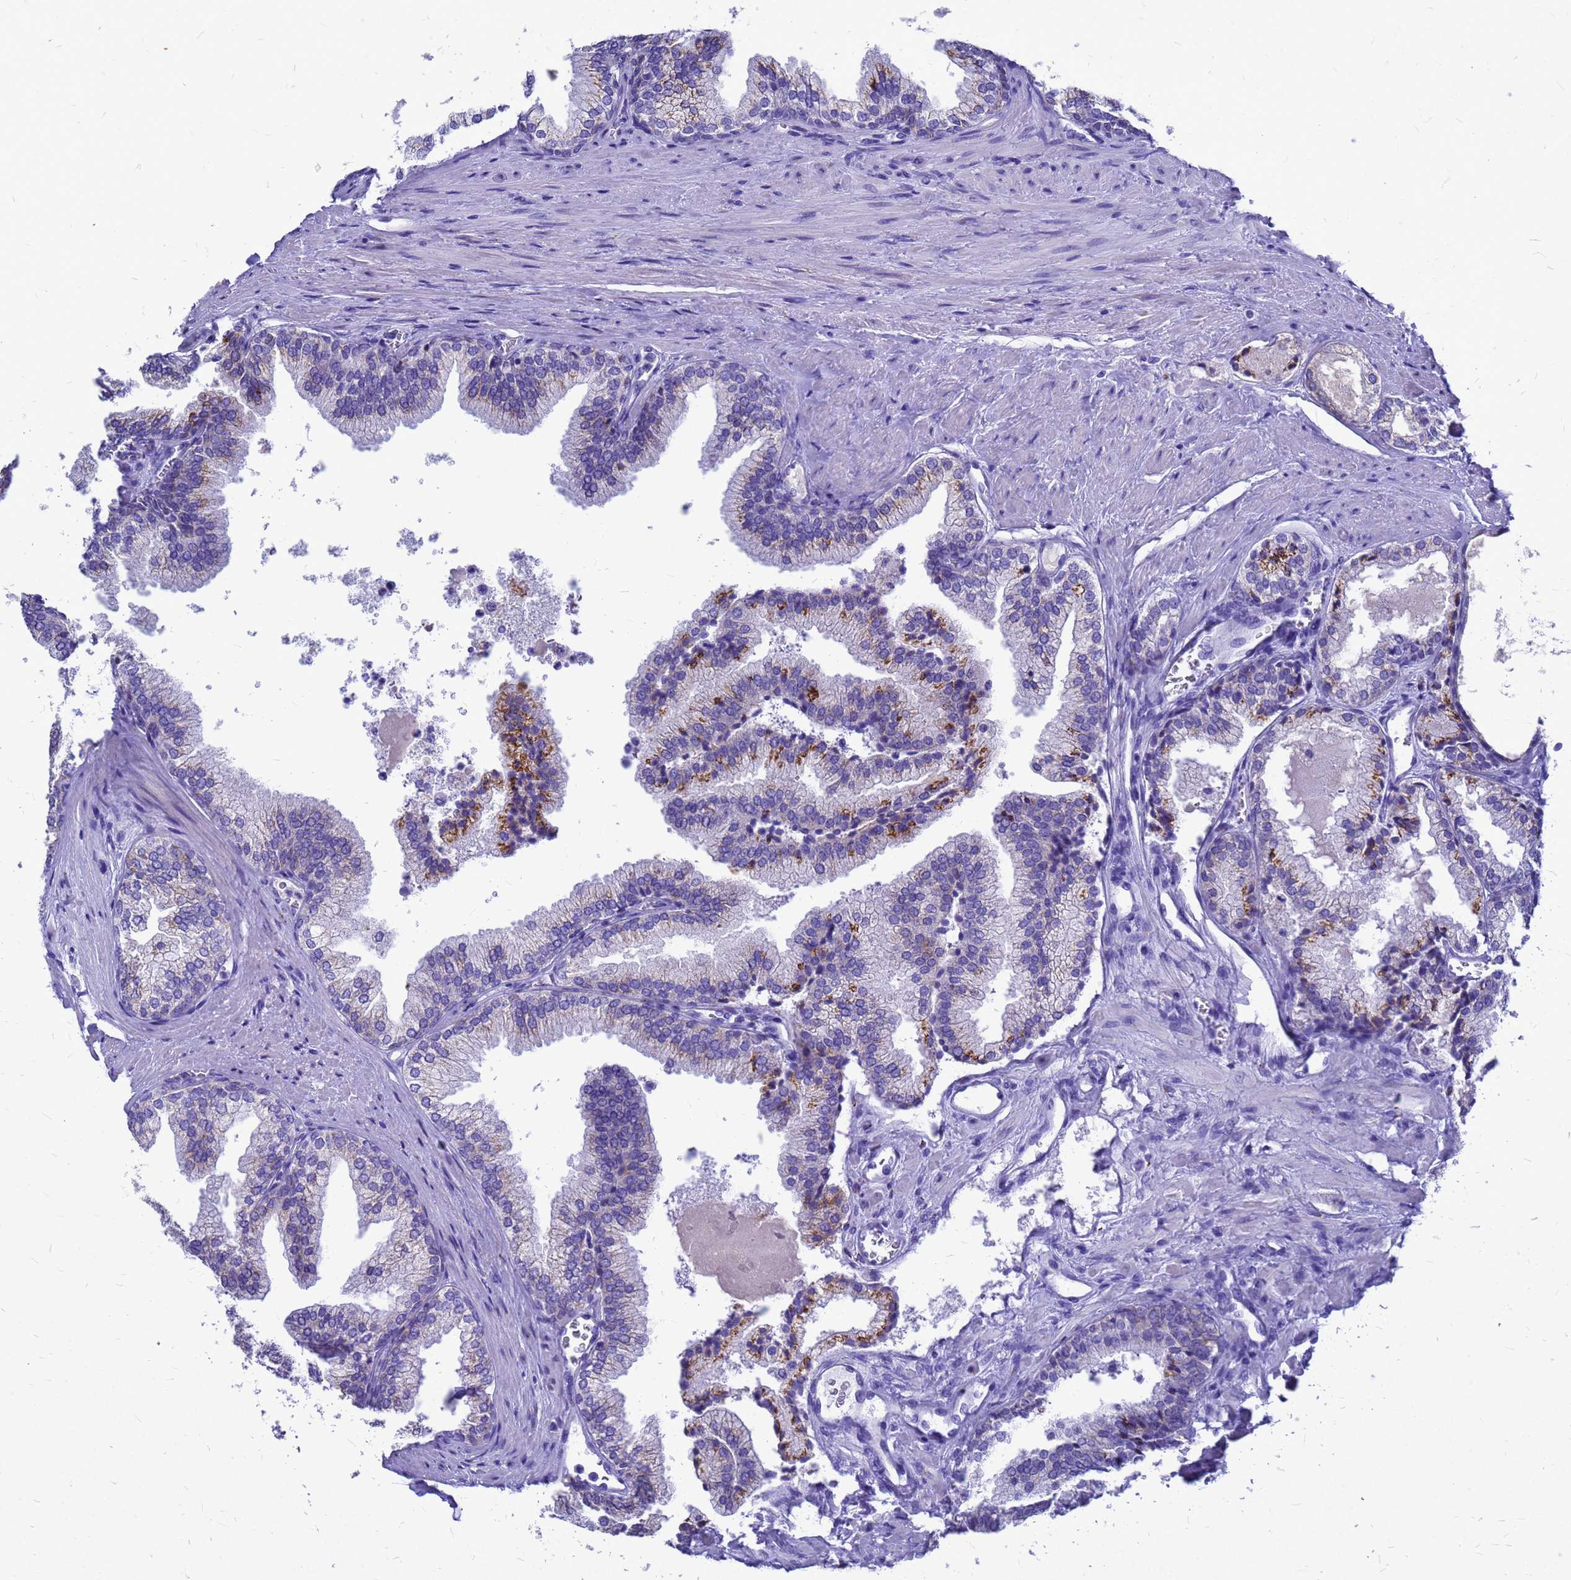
{"staining": {"intensity": "strong", "quantity": "<25%", "location": "cytoplasmic/membranous"}, "tissue": "prostate", "cell_type": "Glandular cells", "image_type": "normal", "snomed": [{"axis": "morphology", "description": "Normal tissue, NOS"}, {"axis": "topography", "description": "Prostate"}], "caption": "Normal prostate reveals strong cytoplasmic/membranous staining in about <25% of glandular cells Using DAB (3,3'-diaminobenzidine) (brown) and hematoxylin (blue) stains, captured at high magnification using brightfield microscopy..", "gene": "OR52E2", "patient": {"sex": "male", "age": 76}}